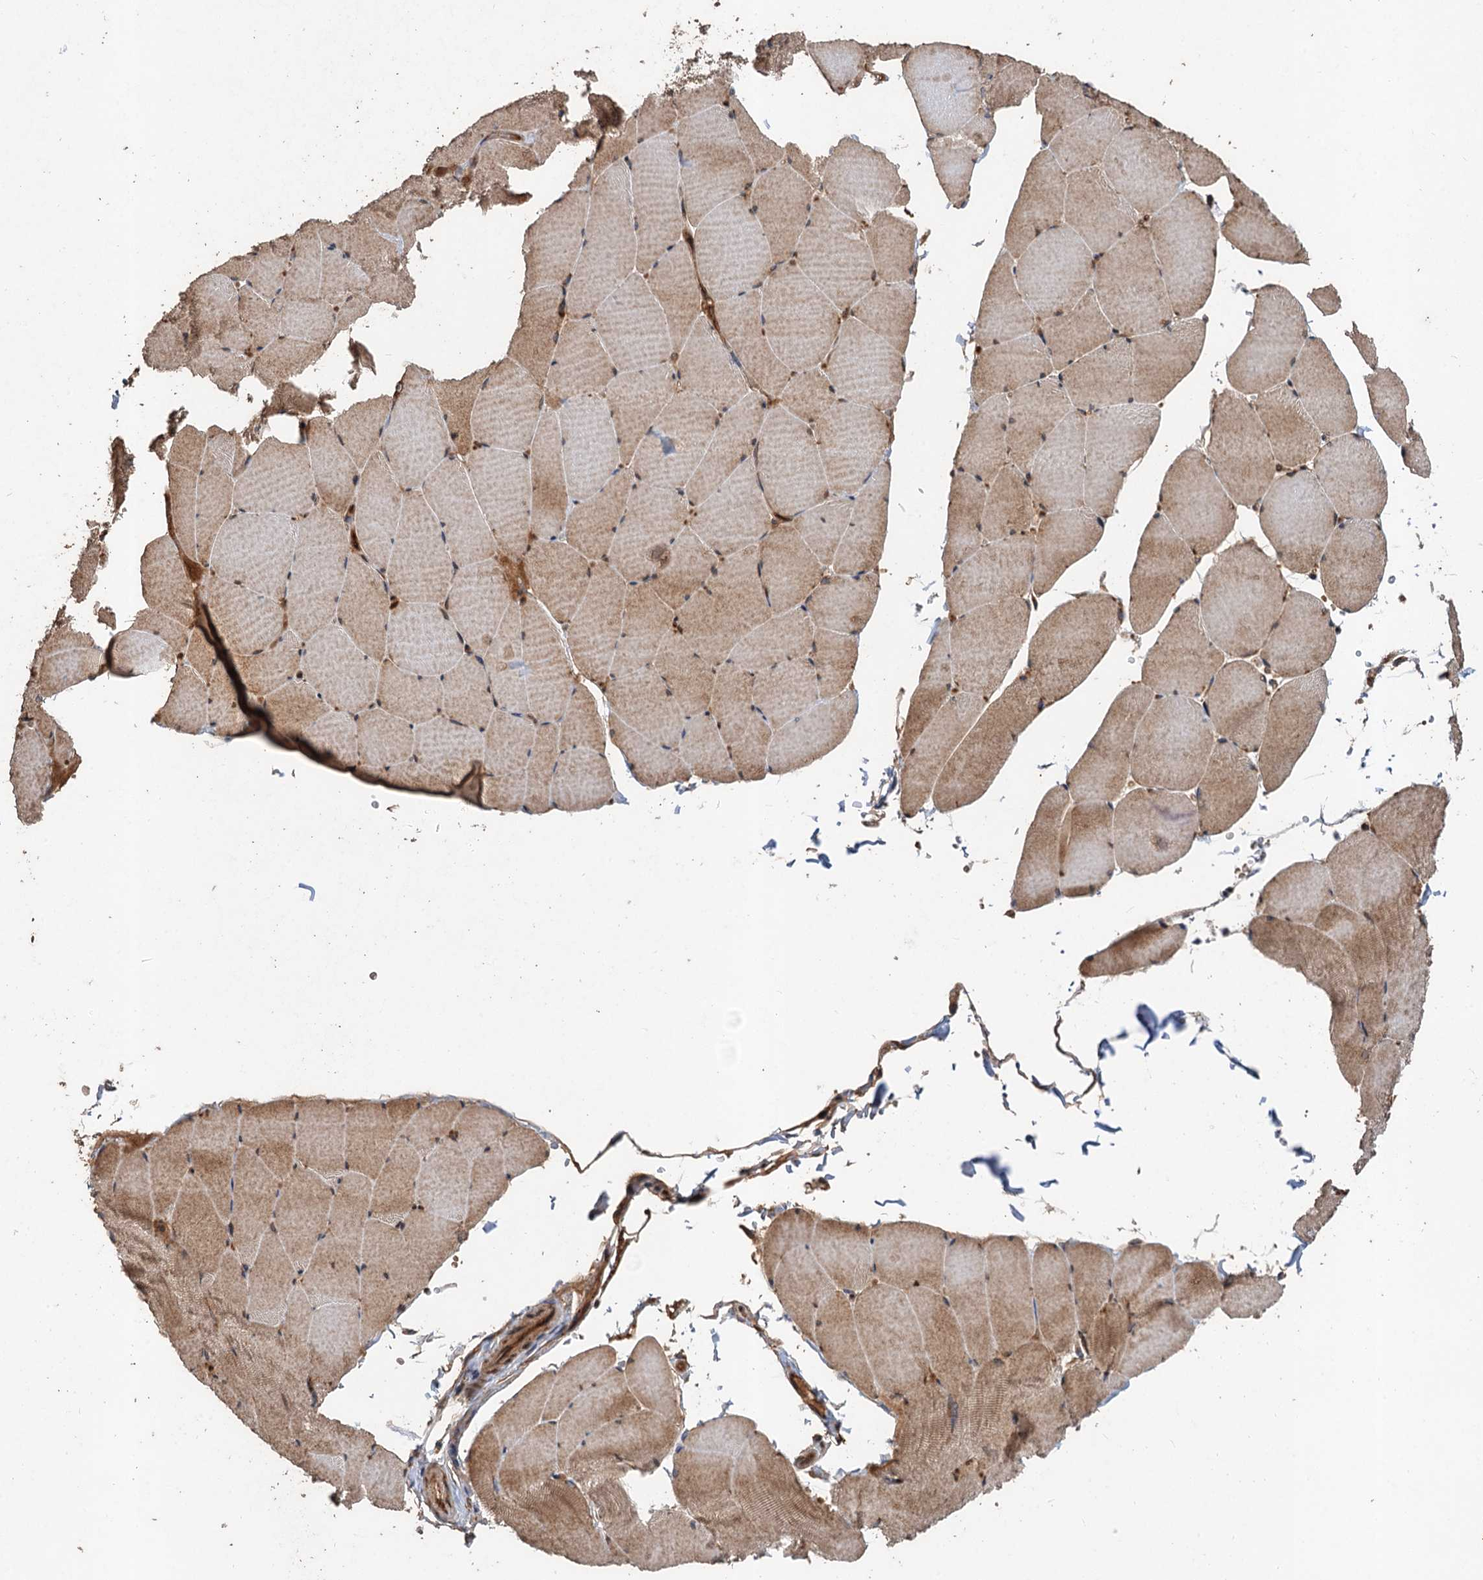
{"staining": {"intensity": "moderate", "quantity": ">75%", "location": "cytoplasmic/membranous,nuclear"}, "tissue": "skeletal muscle", "cell_type": "Myocytes", "image_type": "normal", "snomed": [{"axis": "morphology", "description": "Normal tissue, NOS"}, {"axis": "topography", "description": "Skeletal muscle"}, {"axis": "topography", "description": "Head-Neck"}], "caption": "A brown stain highlights moderate cytoplasmic/membranous,nuclear positivity of a protein in myocytes of unremarkable human skeletal muscle. (Brightfield microscopy of DAB IHC at high magnification).", "gene": "DEXI", "patient": {"sex": "male", "age": 66}}